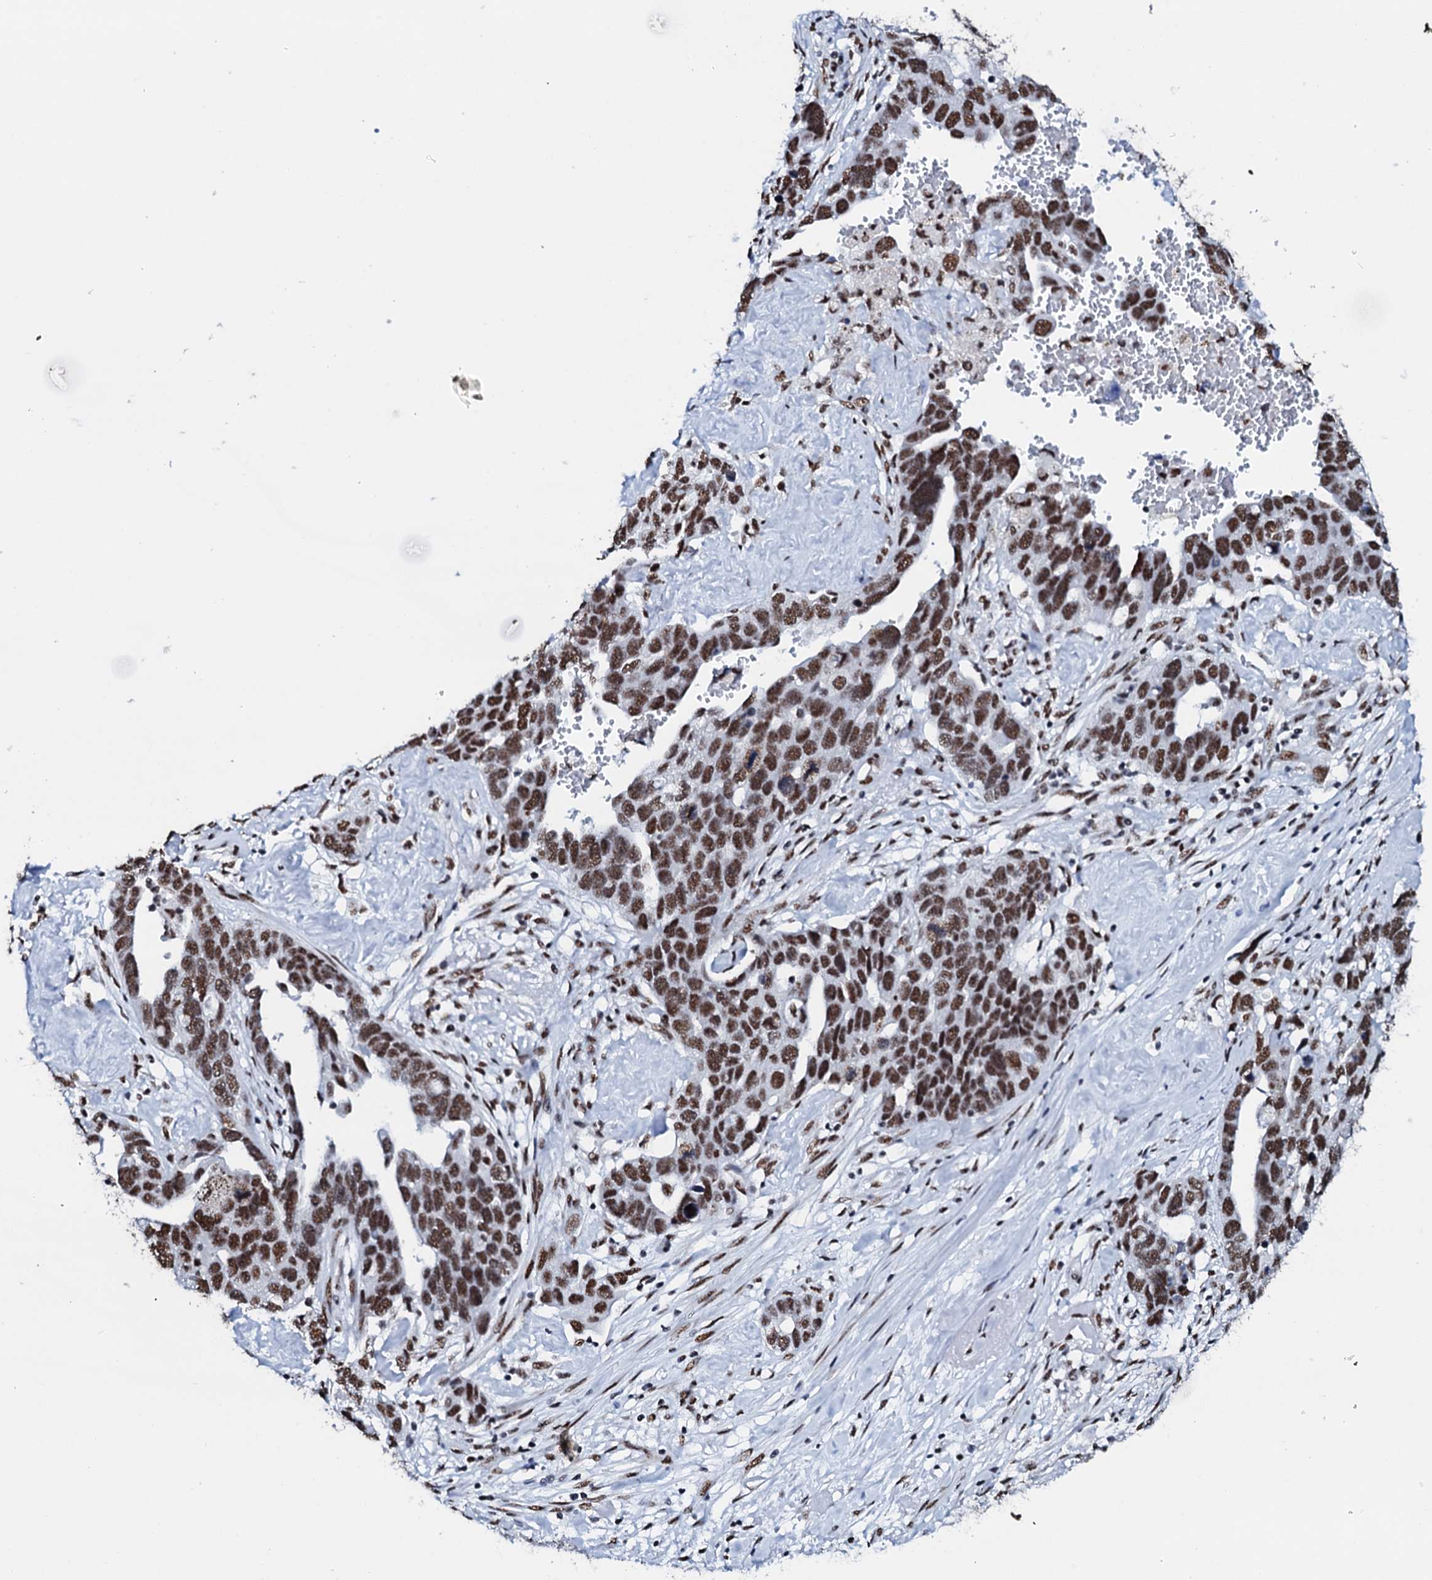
{"staining": {"intensity": "strong", "quantity": ">75%", "location": "nuclear"}, "tissue": "ovarian cancer", "cell_type": "Tumor cells", "image_type": "cancer", "snomed": [{"axis": "morphology", "description": "Cystadenocarcinoma, serous, NOS"}, {"axis": "topography", "description": "Ovary"}], "caption": "Human serous cystadenocarcinoma (ovarian) stained for a protein (brown) shows strong nuclear positive staining in approximately >75% of tumor cells.", "gene": "NKAPD1", "patient": {"sex": "female", "age": 54}}